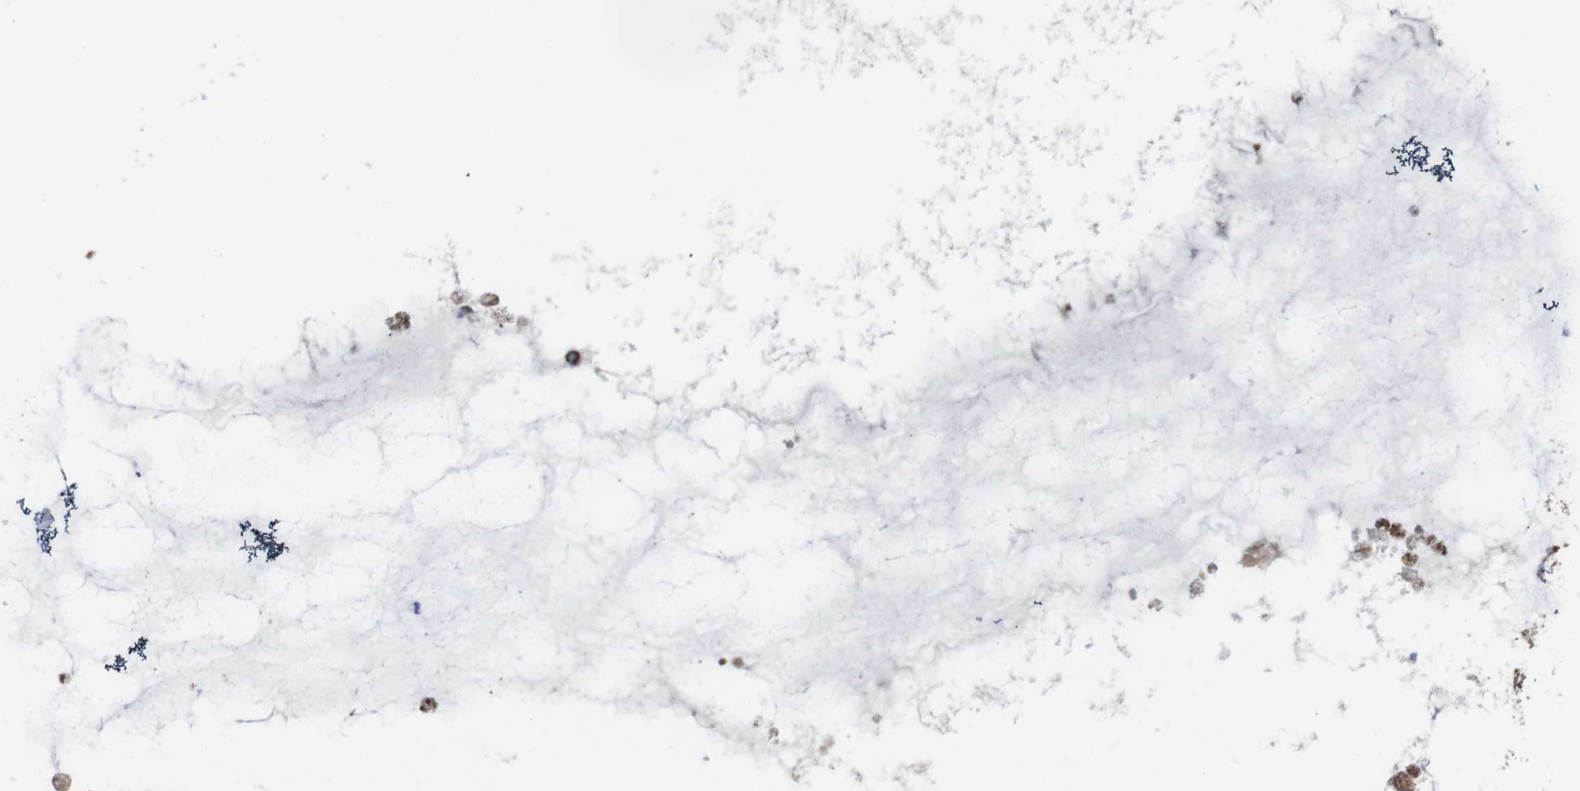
{"staining": {"intensity": "weak", "quantity": ">75%", "location": "cytoplasmic/membranous"}, "tissue": "ovarian cancer", "cell_type": "Tumor cells", "image_type": "cancer", "snomed": [{"axis": "morphology", "description": "Cystadenocarcinoma, mucinous, NOS"}, {"axis": "topography", "description": "Ovary"}], "caption": "Weak cytoplasmic/membranous expression for a protein is present in about >75% of tumor cells of ovarian mucinous cystadenocarcinoma using immunohistochemistry (IHC).", "gene": "HK1", "patient": {"sex": "female", "age": 80}}